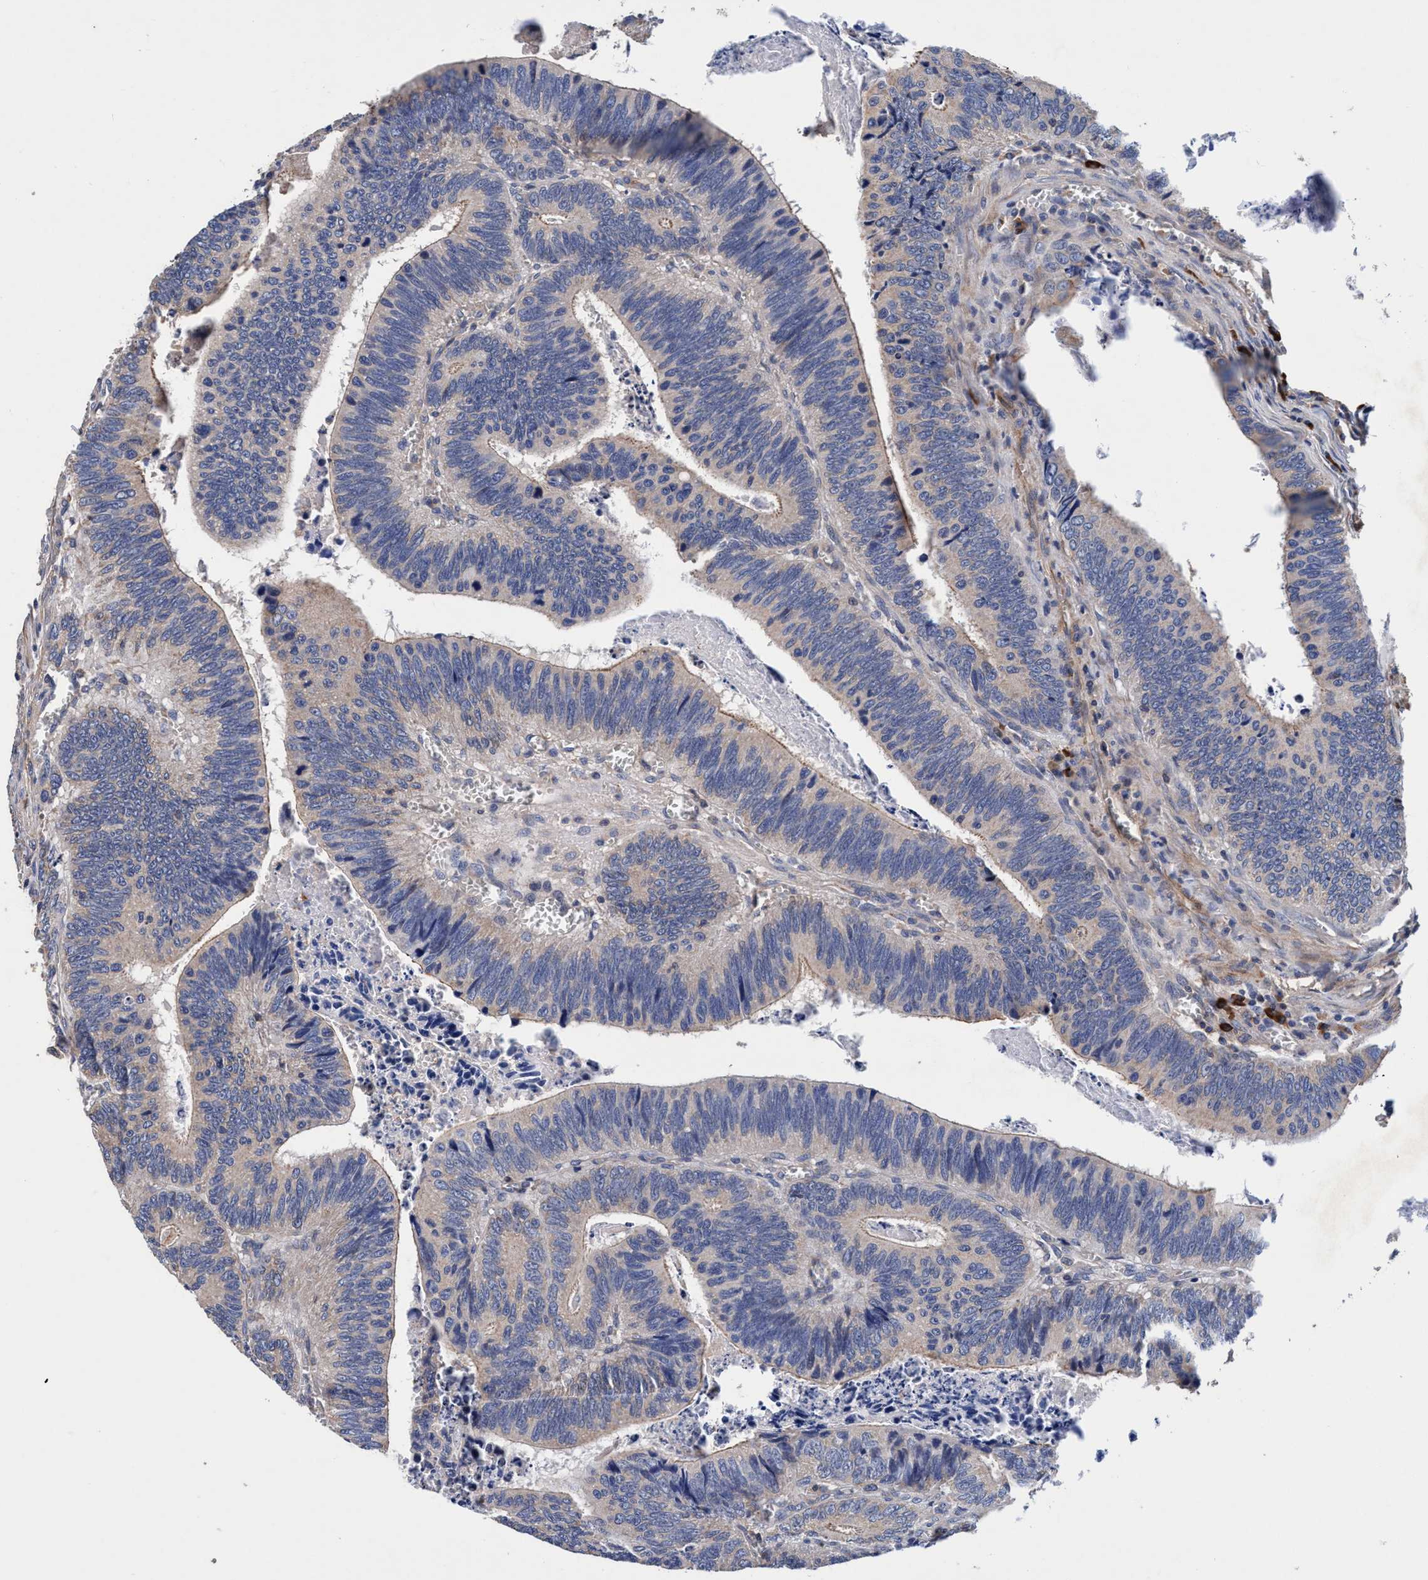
{"staining": {"intensity": "weak", "quantity": "25%-75%", "location": "cytoplasmic/membranous"}, "tissue": "colorectal cancer", "cell_type": "Tumor cells", "image_type": "cancer", "snomed": [{"axis": "morphology", "description": "Inflammation, NOS"}, {"axis": "morphology", "description": "Adenocarcinoma, NOS"}, {"axis": "topography", "description": "Colon"}], "caption": "Protein expression analysis of colorectal adenocarcinoma reveals weak cytoplasmic/membranous staining in about 25%-75% of tumor cells. Nuclei are stained in blue.", "gene": "RNF208", "patient": {"sex": "male", "age": 72}}